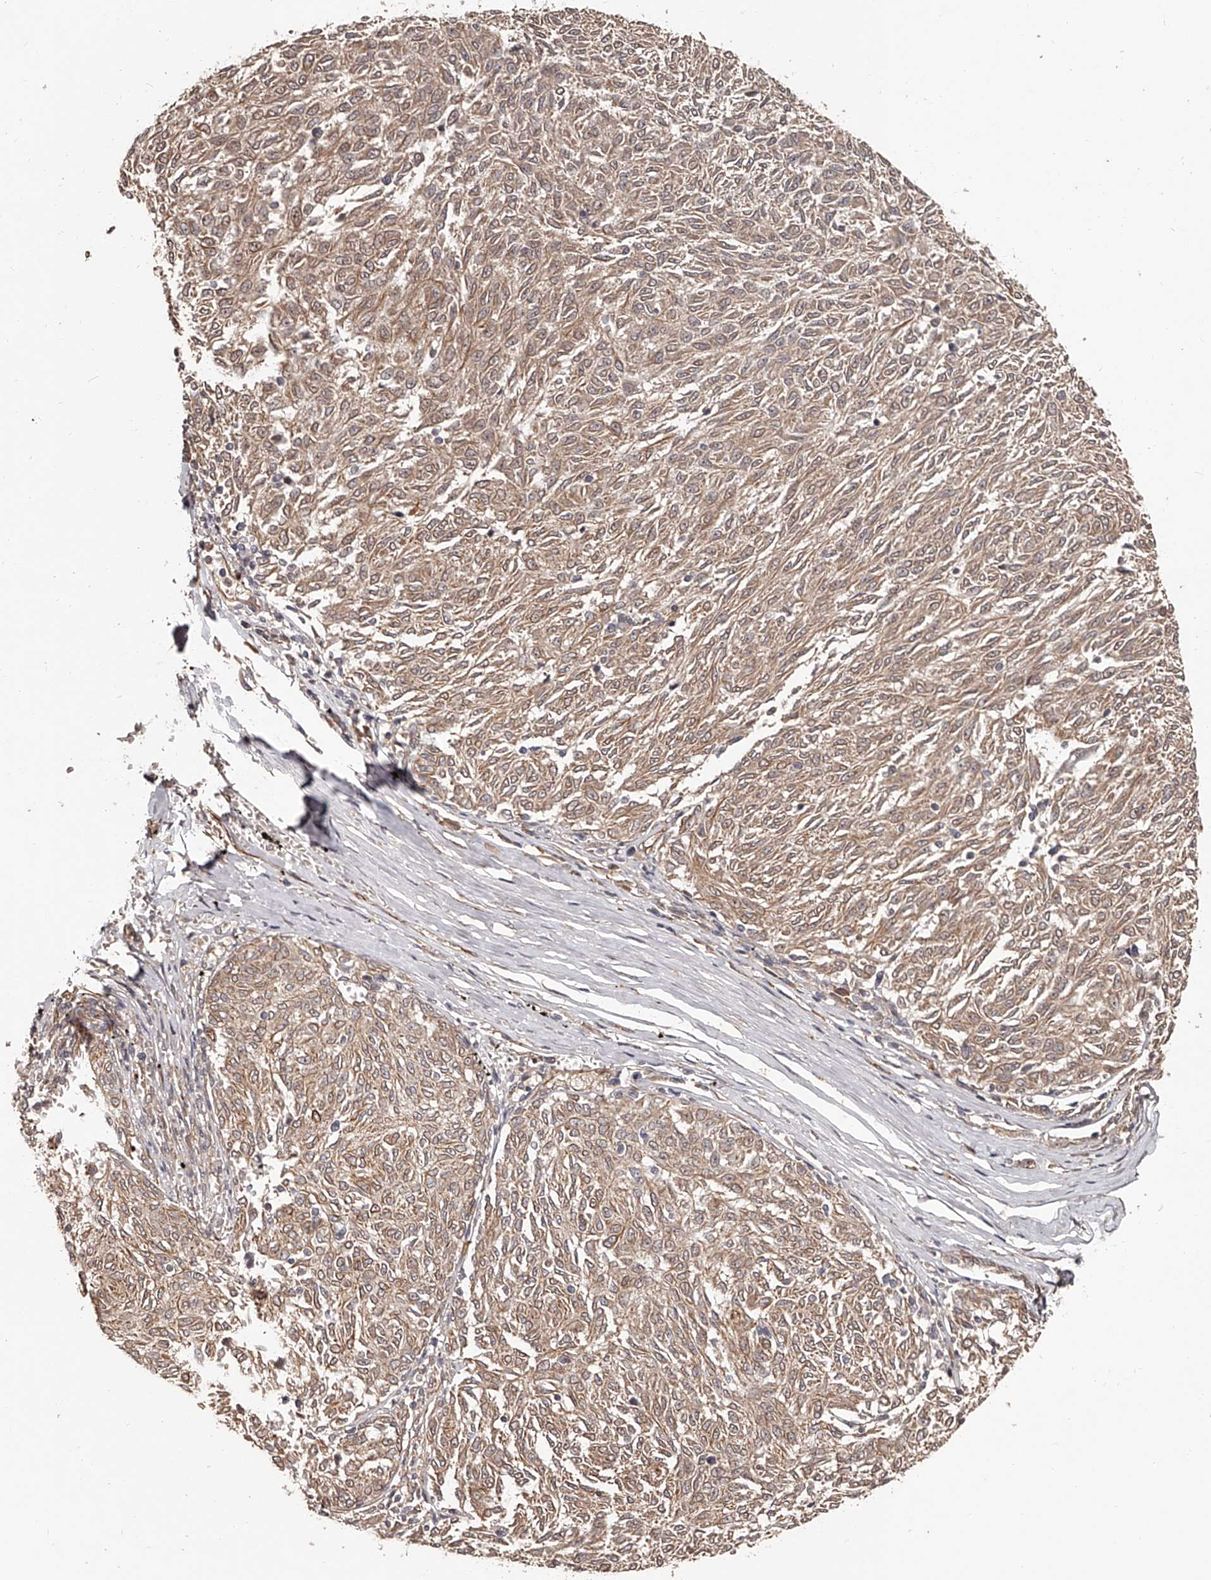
{"staining": {"intensity": "weak", "quantity": ">75%", "location": "cytoplasmic/membranous"}, "tissue": "melanoma", "cell_type": "Tumor cells", "image_type": "cancer", "snomed": [{"axis": "morphology", "description": "Malignant melanoma, NOS"}, {"axis": "topography", "description": "Skin"}], "caption": "Malignant melanoma stained with DAB (3,3'-diaminobenzidine) immunohistochemistry displays low levels of weak cytoplasmic/membranous positivity in approximately >75% of tumor cells. (DAB = brown stain, brightfield microscopy at high magnification).", "gene": "URGCP", "patient": {"sex": "female", "age": 72}}